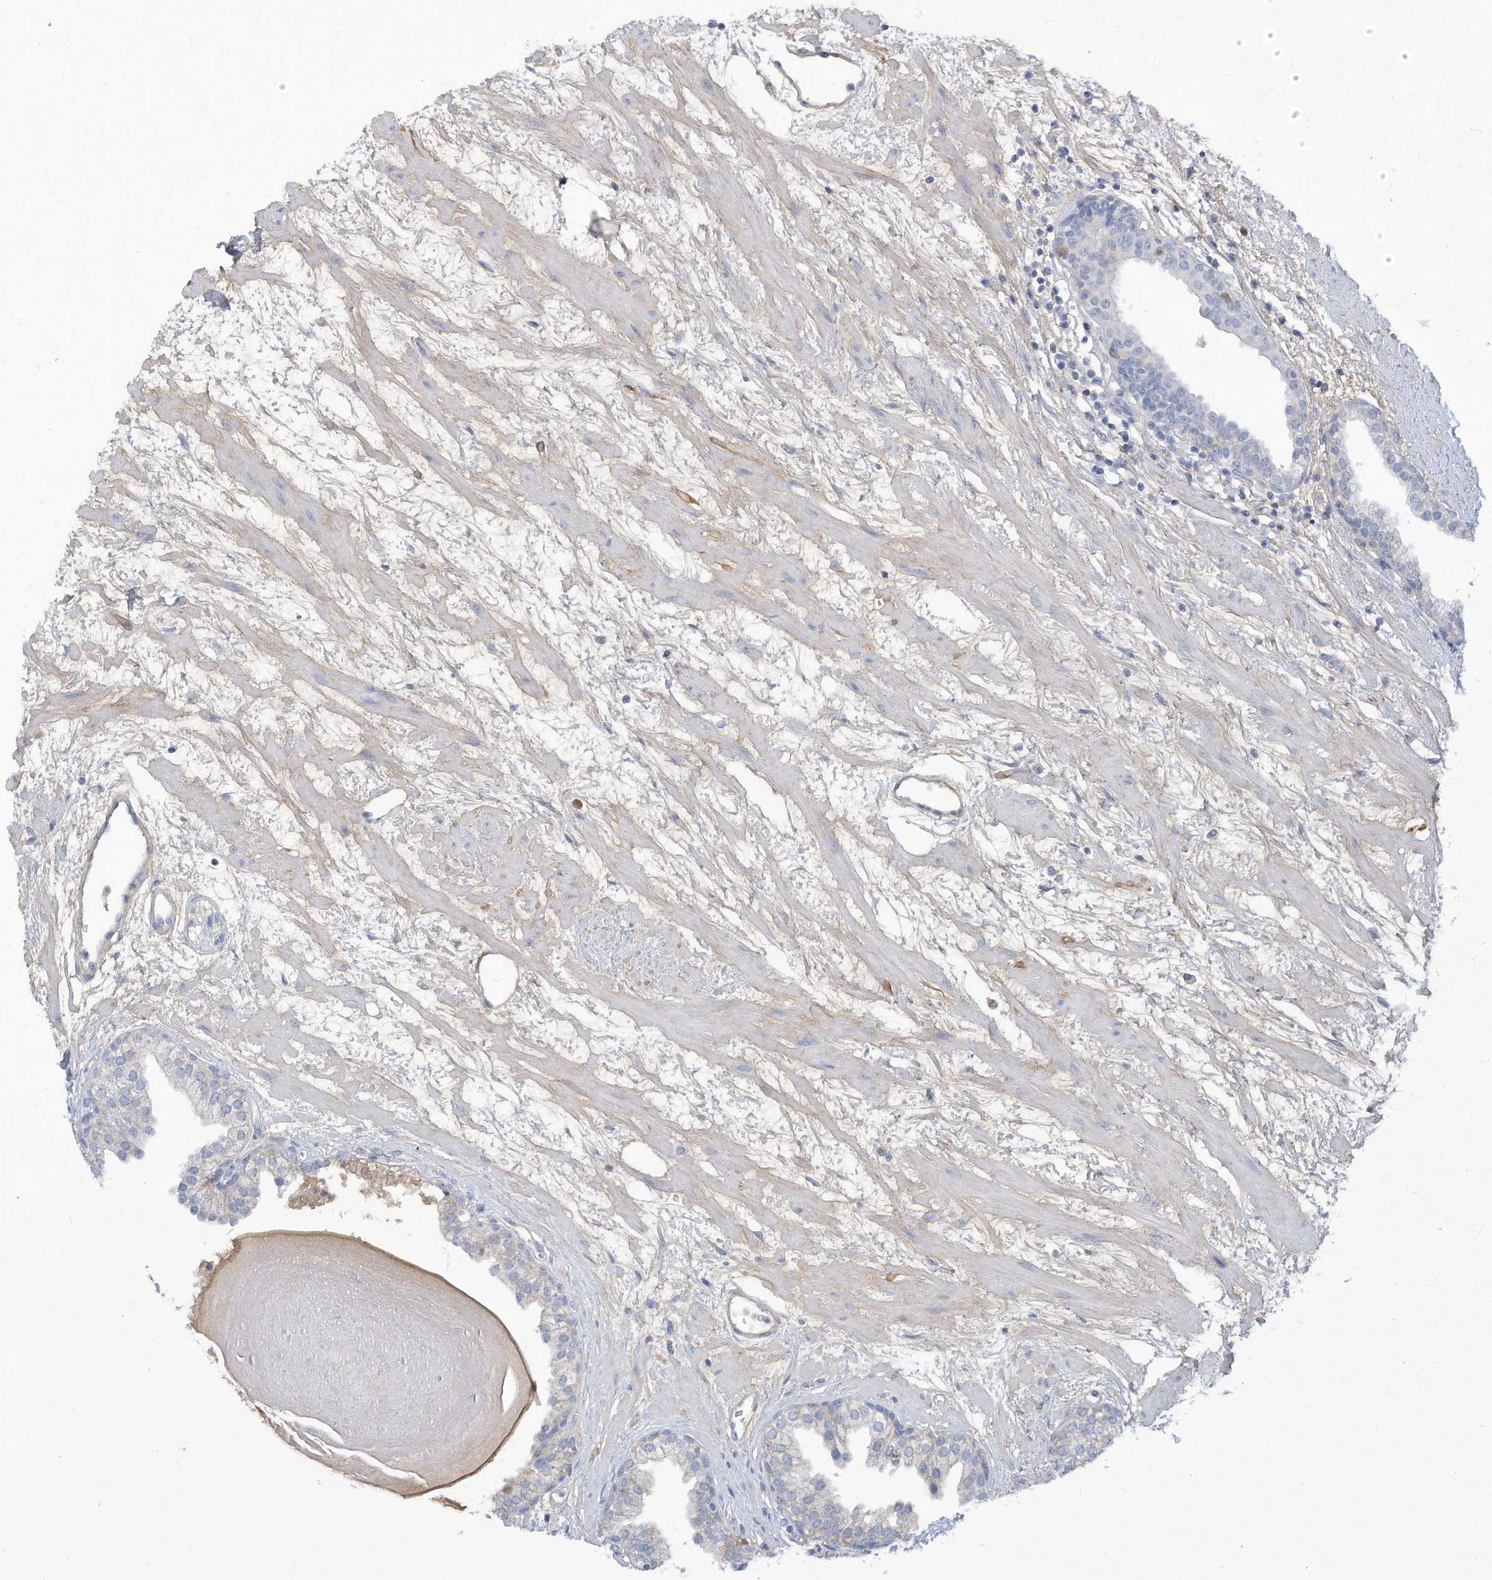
{"staining": {"intensity": "negative", "quantity": "none", "location": "none"}, "tissue": "prostate", "cell_type": "Glandular cells", "image_type": "normal", "snomed": [{"axis": "morphology", "description": "Normal tissue, NOS"}, {"axis": "topography", "description": "Prostate"}], "caption": "Immunohistochemical staining of unremarkable prostate reveals no significant expression in glandular cells. (DAB (3,3'-diaminobenzidine) IHC, high magnification).", "gene": "HAS3", "patient": {"sex": "male", "age": 48}}